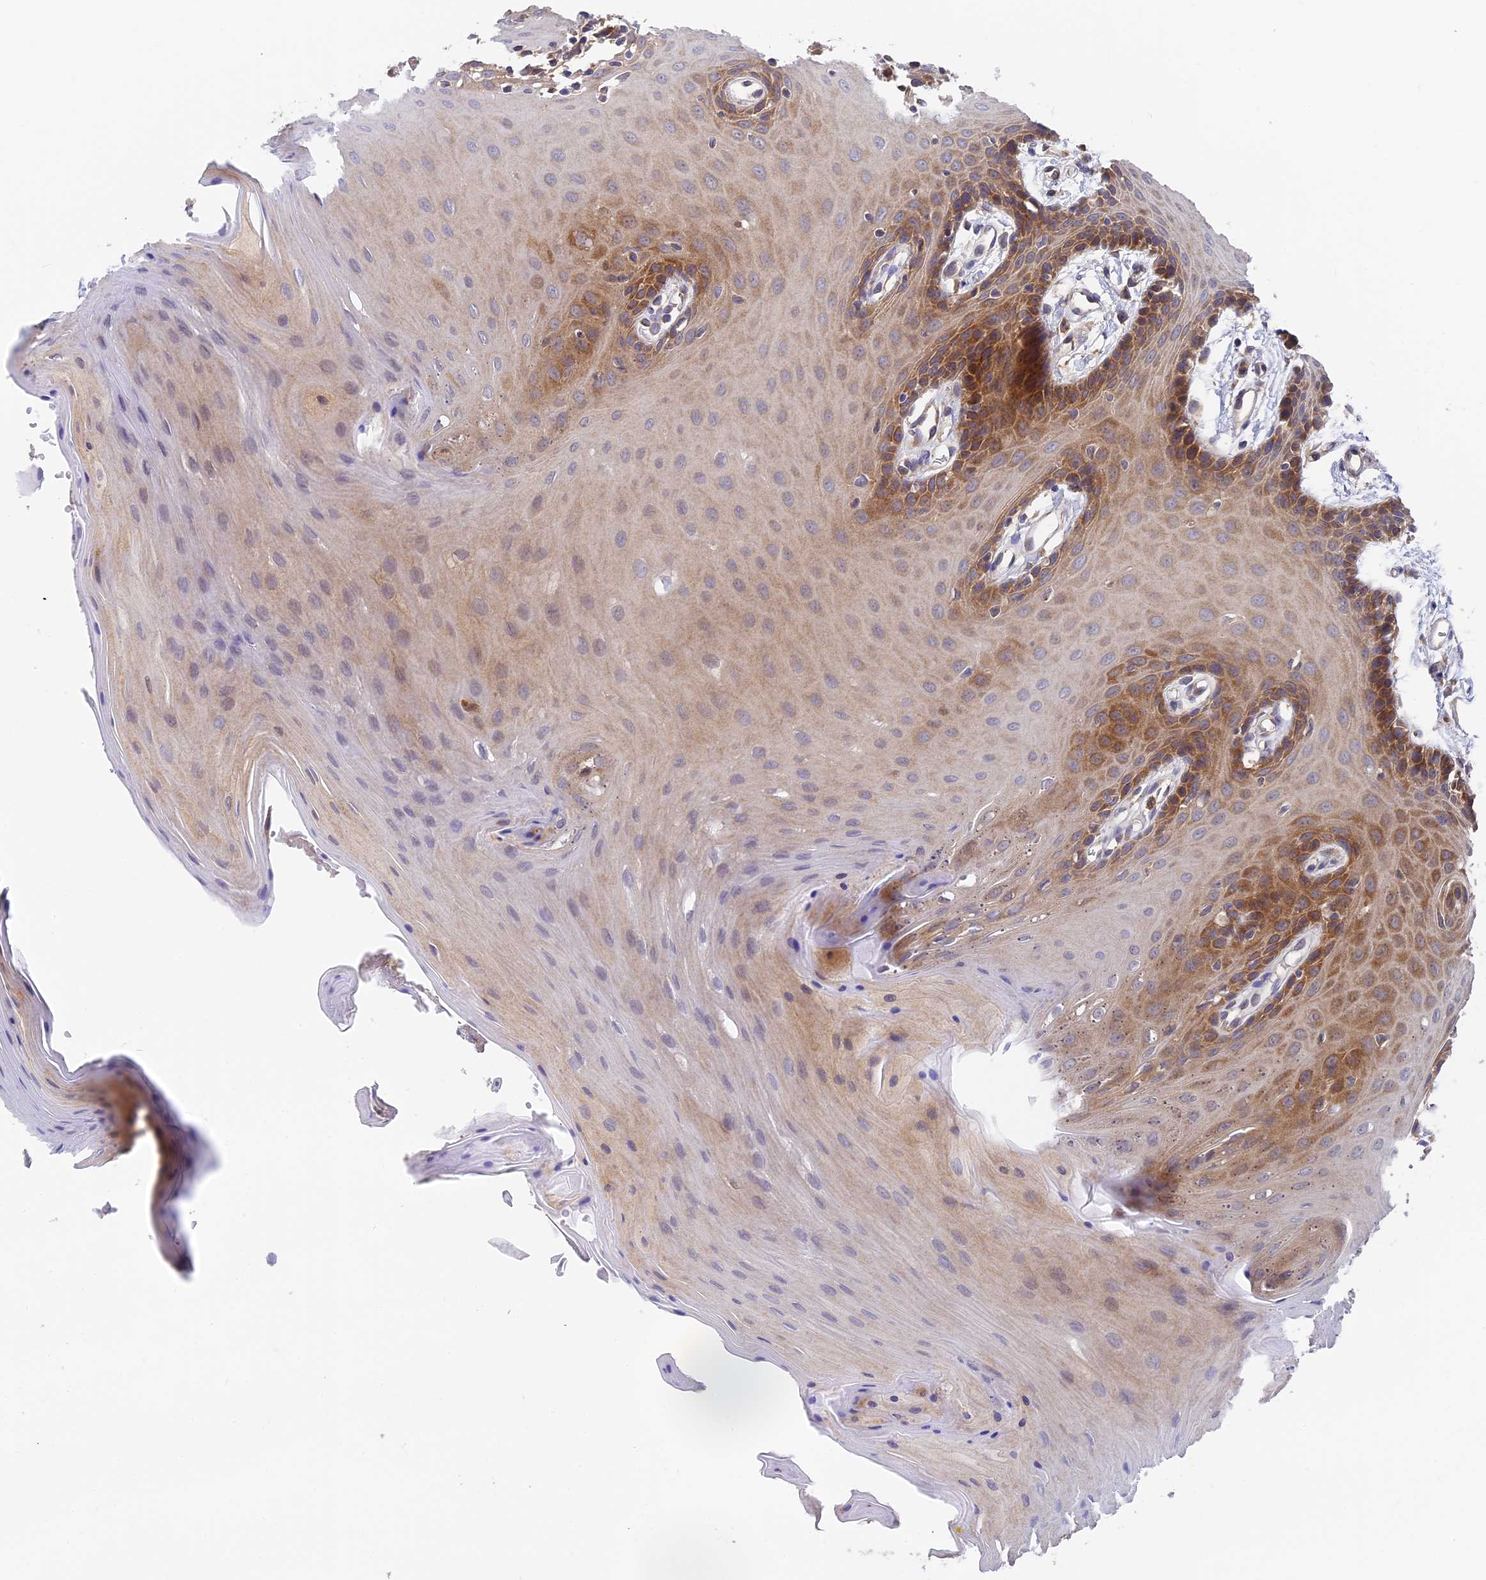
{"staining": {"intensity": "moderate", "quantity": ">75%", "location": "cytoplasmic/membranous"}, "tissue": "oral mucosa", "cell_type": "Squamous epithelial cells", "image_type": "normal", "snomed": [{"axis": "morphology", "description": "Normal tissue, NOS"}, {"axis": "morphology", "description": "Squamous cell carcinoma, NOS"}, {"axis": "topography", "description": "Skeletal muscle"}, {"axis": "topography", "description": "Oral tissue"}, {"axis": "topography", "description": "Salivary gland"}, {"axis": "topography", "description": "Head-Neck"}], "caption": "Immunohistochemistry histopathology image of benign oral mucosa stained for a protein (brown), which displays medium levels of moderate cytoplasmic/membranous positivity in about >75% of squamous epithelial cells.", "gene": "IPO5", "patient": {"sex": "male", "age": 54}}